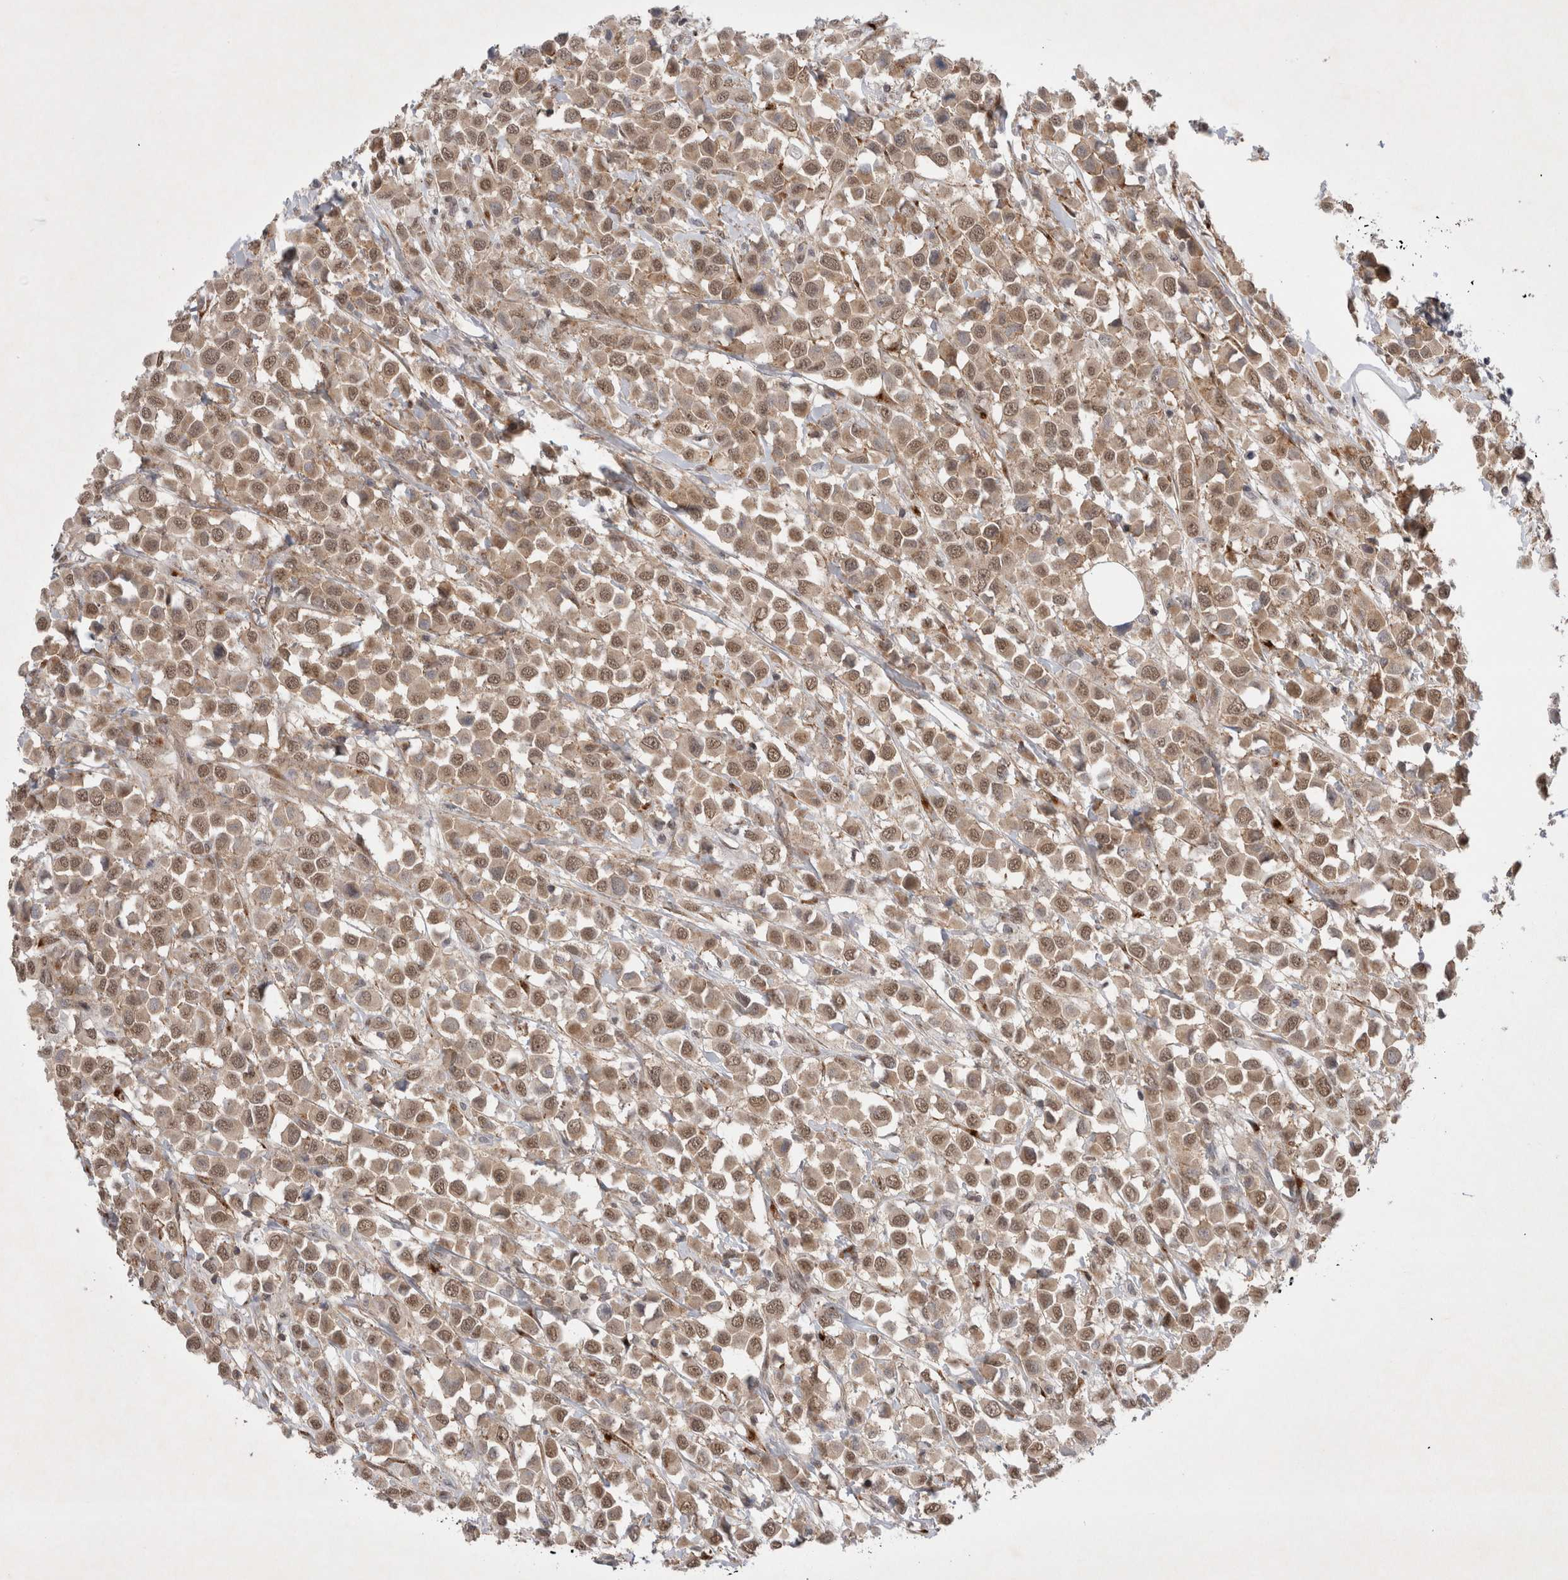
{"staining": {"intensity": "moderate", "quantity": ">75%", "location": "cytoplasmic/membranous,nuclear"}, "tissue": "breast cancer", "cell_type": "Tumor cells", "image_type": "cancer", "snomed": [{"axis": "morphology", "description": "Duct carcinoma"}, {"axis": "topography", "description": "Breast"}], "caption": "A brown stain labels moderate cytoplasmic/membranous and nuclear positivity of a protein in invasive ductal carcinoma (breast) tumor cells.", "gene": "WIPF2", "patient": {"sex": "female", "age": 61}}